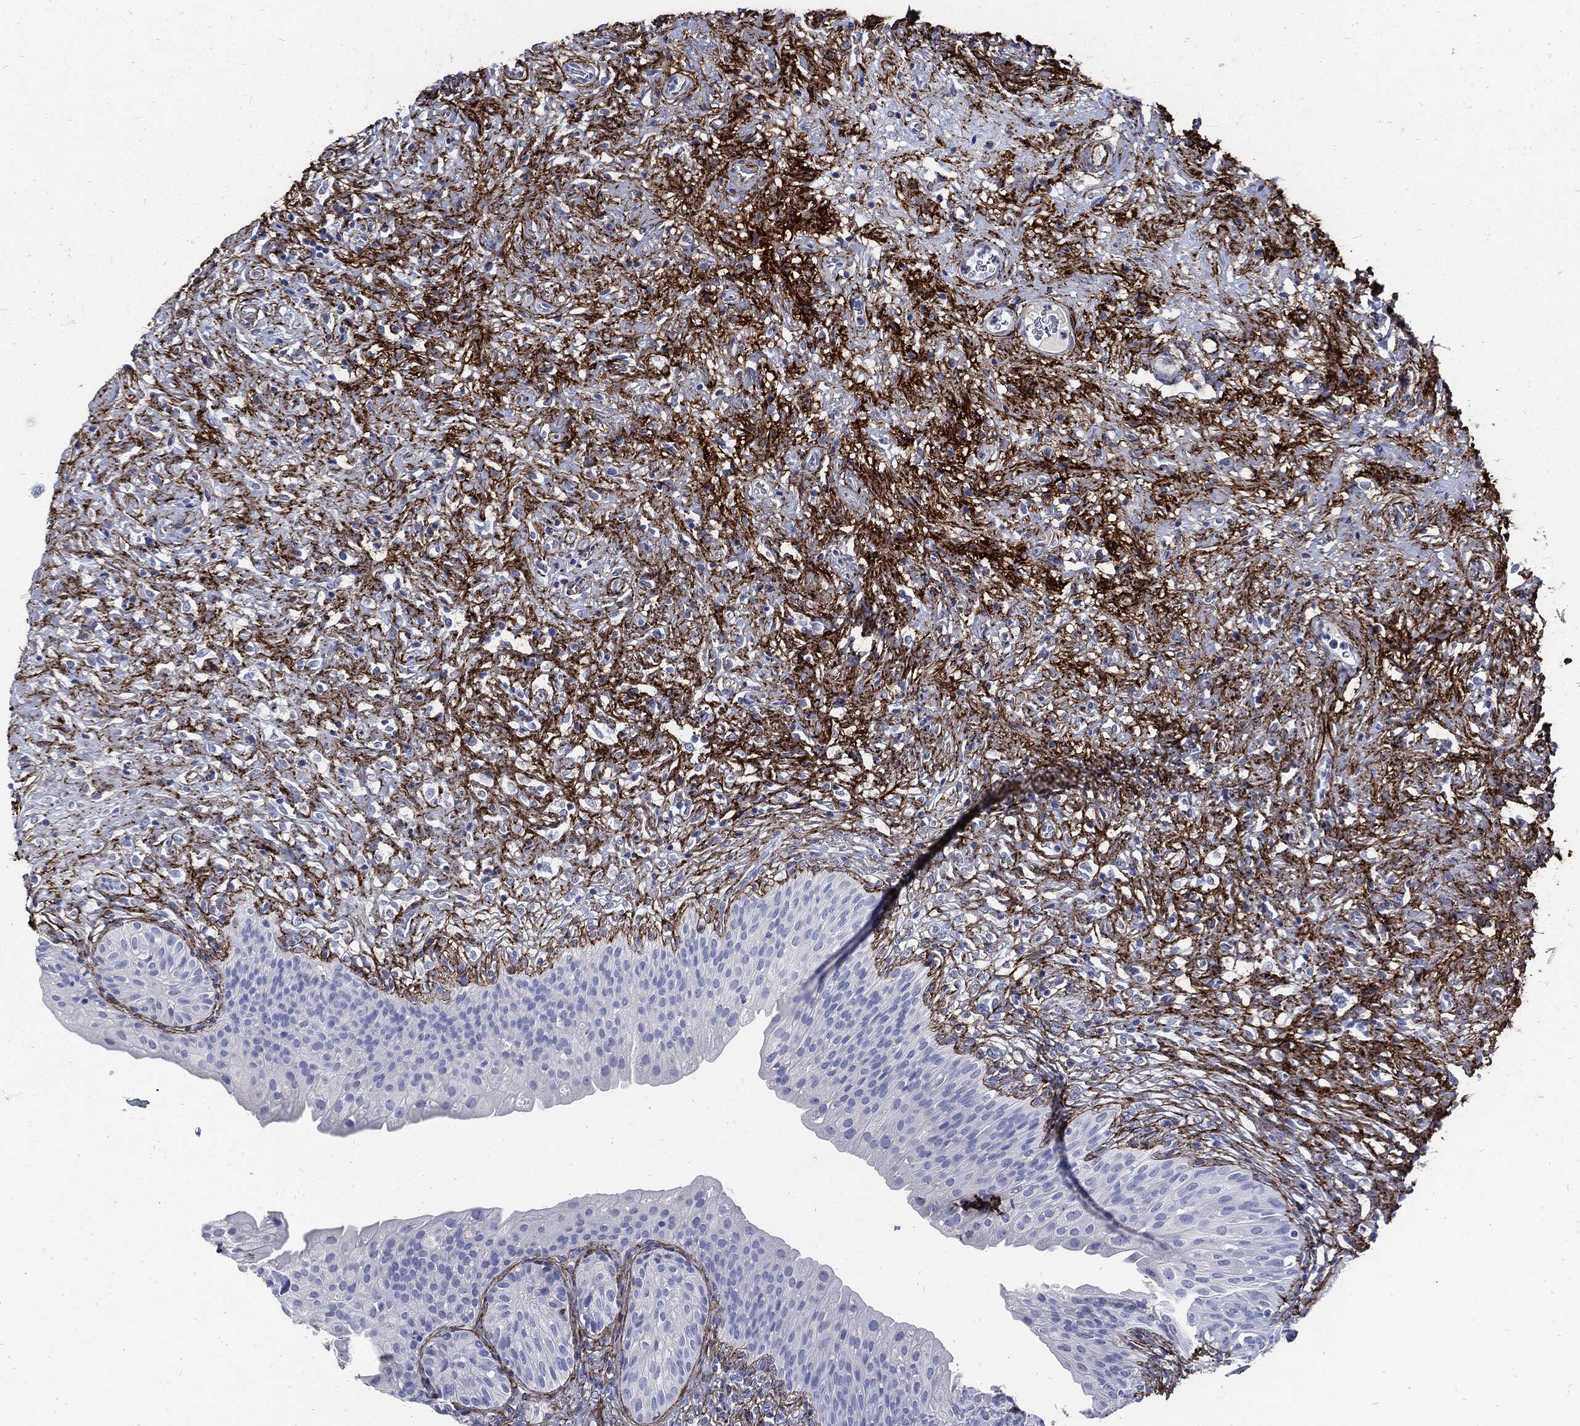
{"staining": {"intensity": "negative", "quantity": "none", "location": "none"}, "tissue": "urinary bladder", "cell_type": "Urothelial cells", "image_type": "normal", "snomed": [{"axis": "morphology", "description": "Normal tissue, NOS"}, {"axis": "topography", "description": "Urinary bladder"}], "caption": "Histopathology image shows no significant protein expression in urothelial cells of unremarkable urinary bladder. Brightfield microscopy of immunohistochemistry (IHC) stained with DAB (brown) and hematoxylin (blue), captured at high magnification.", "gene": "FBN1", "patient": {"sex": "male", "age": 46}}